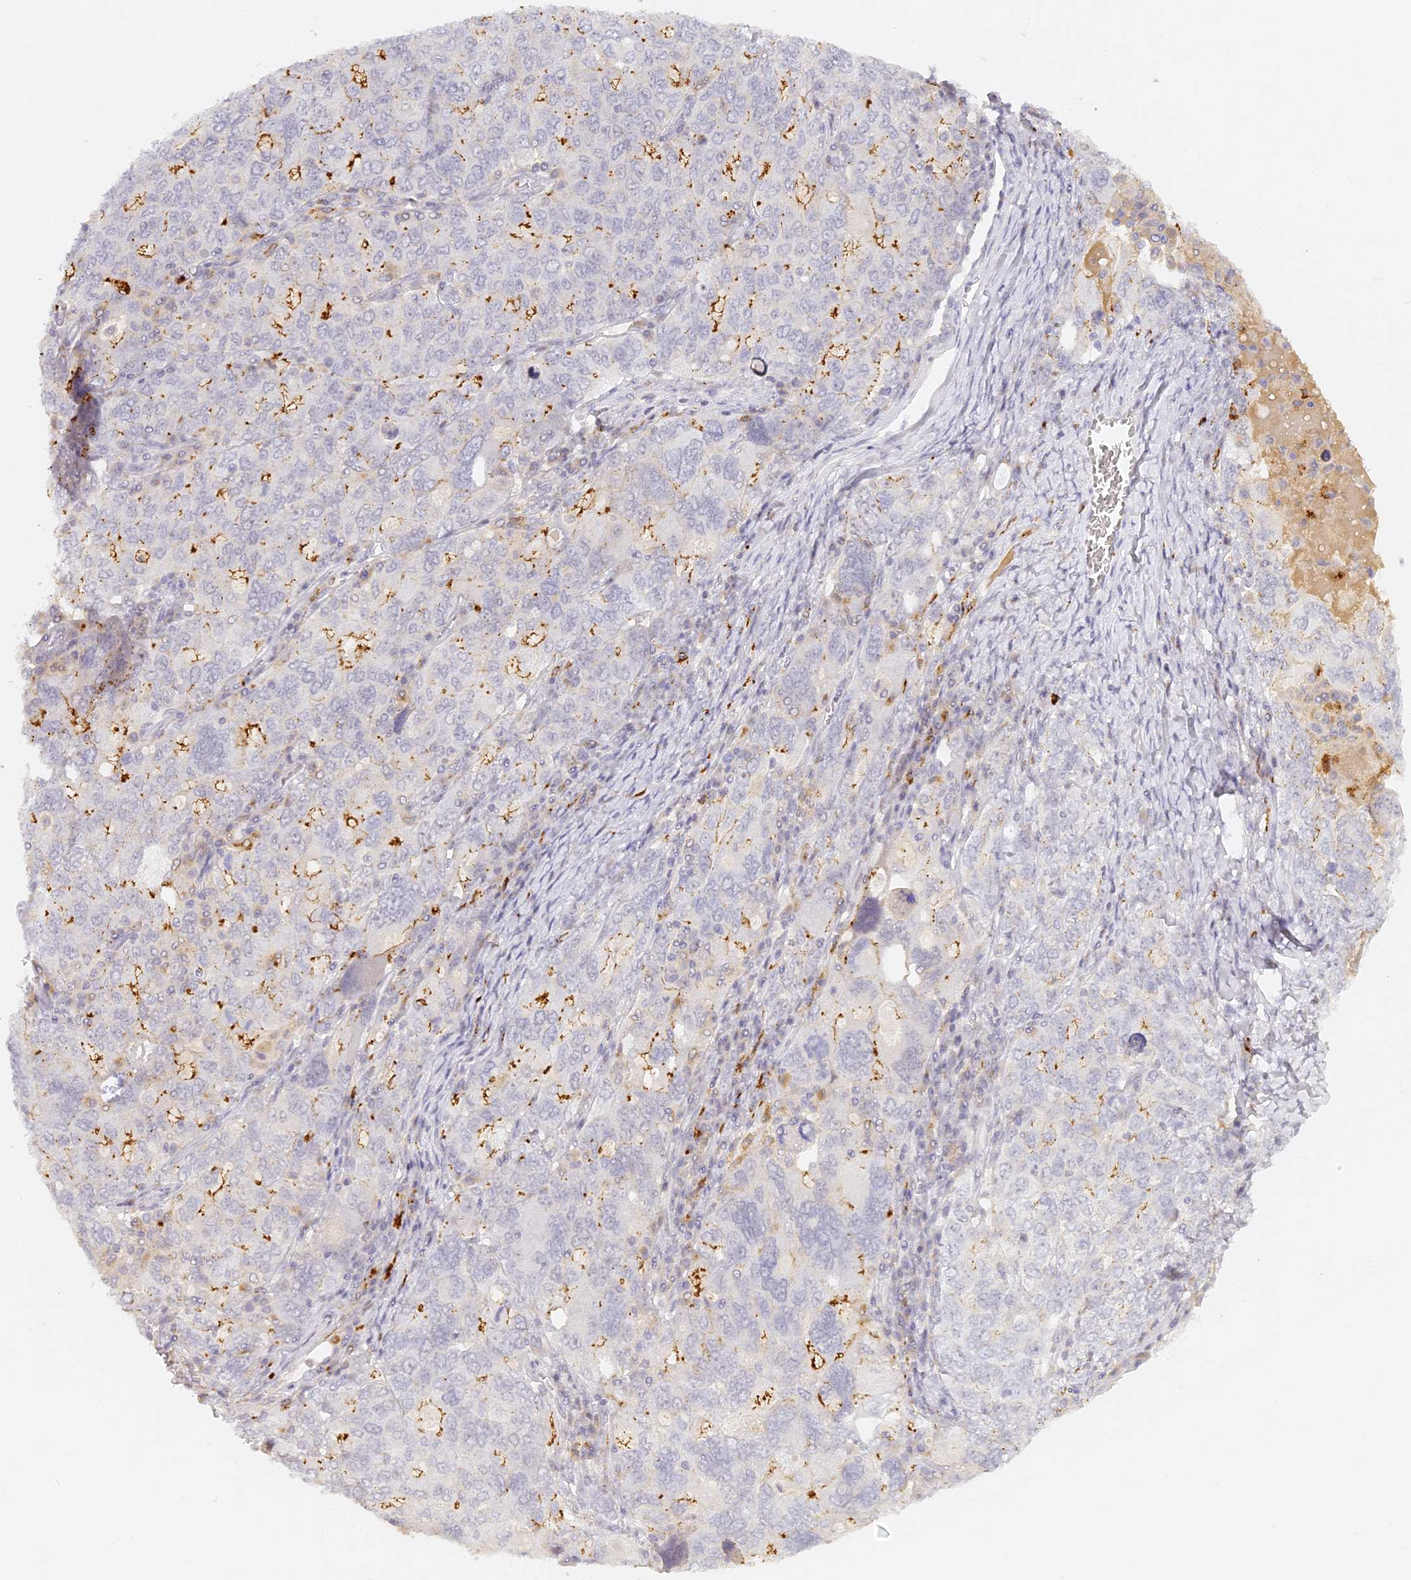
{"staining": {"intensity": "strong", "quantity": "25%-75%", "location": "cytoplasmic/membranous"}, "tissue": "ovarian cancer", "cell_type": "Tumor cells", "image_type": "cancer", "snomed": [{"axis": "morphology", "description": "Carcinoma, endometroid"}, {"axis": "topography", "description": "Ovary"}], "caption": "Immunohistochemical staining of ovarian cancer (endometroid carcinoma) exhibits high levels of strong cytoplasmic/membranous protein positivity in about 25%-75% of tumor cells.", "gene": "ELL3", "patient": {"sex": "female", "age": 62}}